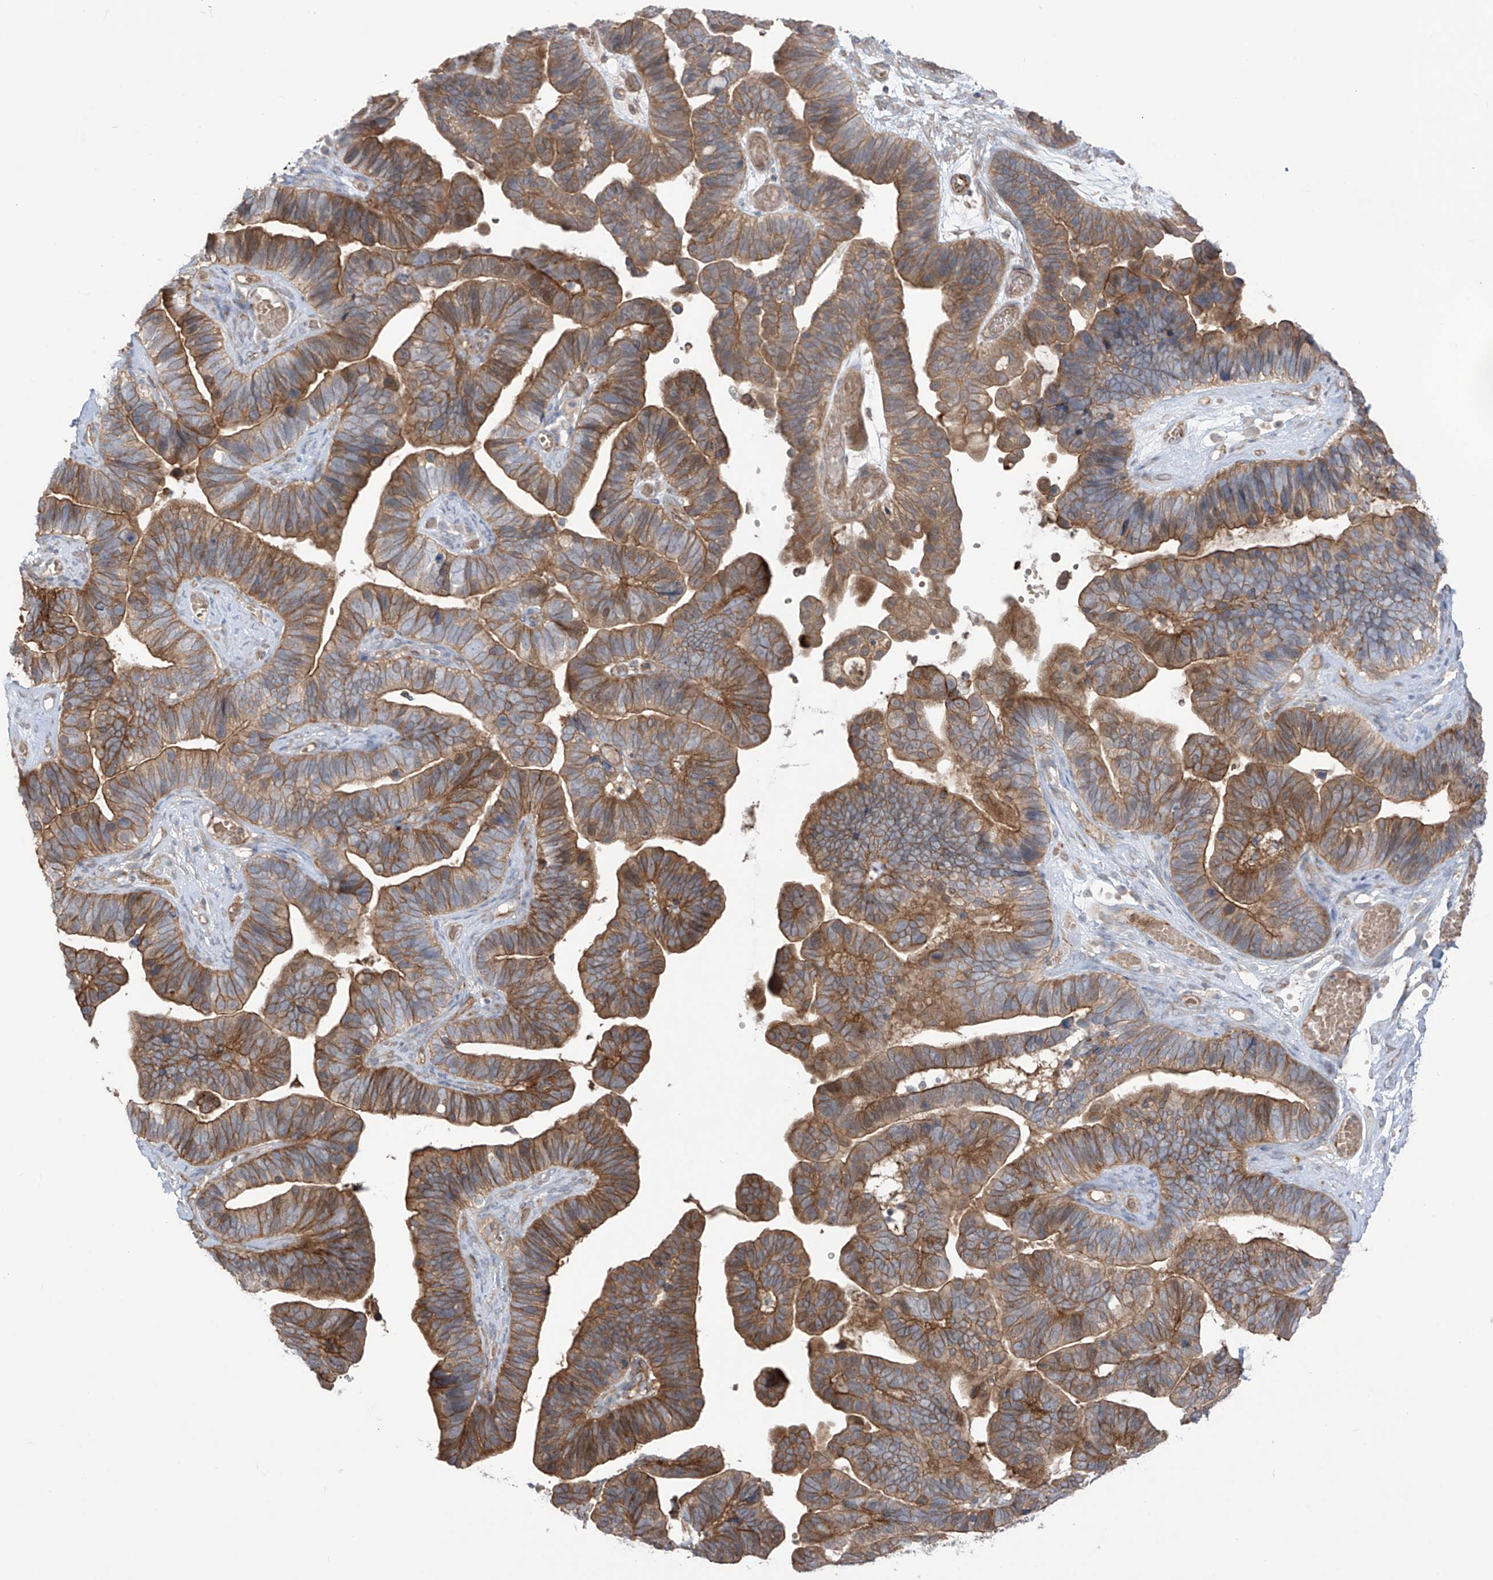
{"staining": {"intensity": "moderate", "quantity": ">75%", "location": "cytoplasmic/membranous"}, "tissue": "ovarian cancer", "cell_type": "Tumor cells", "image_type": "cancer", "snomed": [{"axis": "morphology", "description": "Cystadenocarcinoma, serous, NOS"}, {"axis": "topography", "description": "Ovary"}], "caption": "A histopathology image showing moderate cytoplasmic/membranous staining in approximately >75% of tumor cells in ovarian cancer, as visualized by brown immunohistochemical staining.", "gene": "TRMU", "patient": {"sex": "female", "age": 56}}